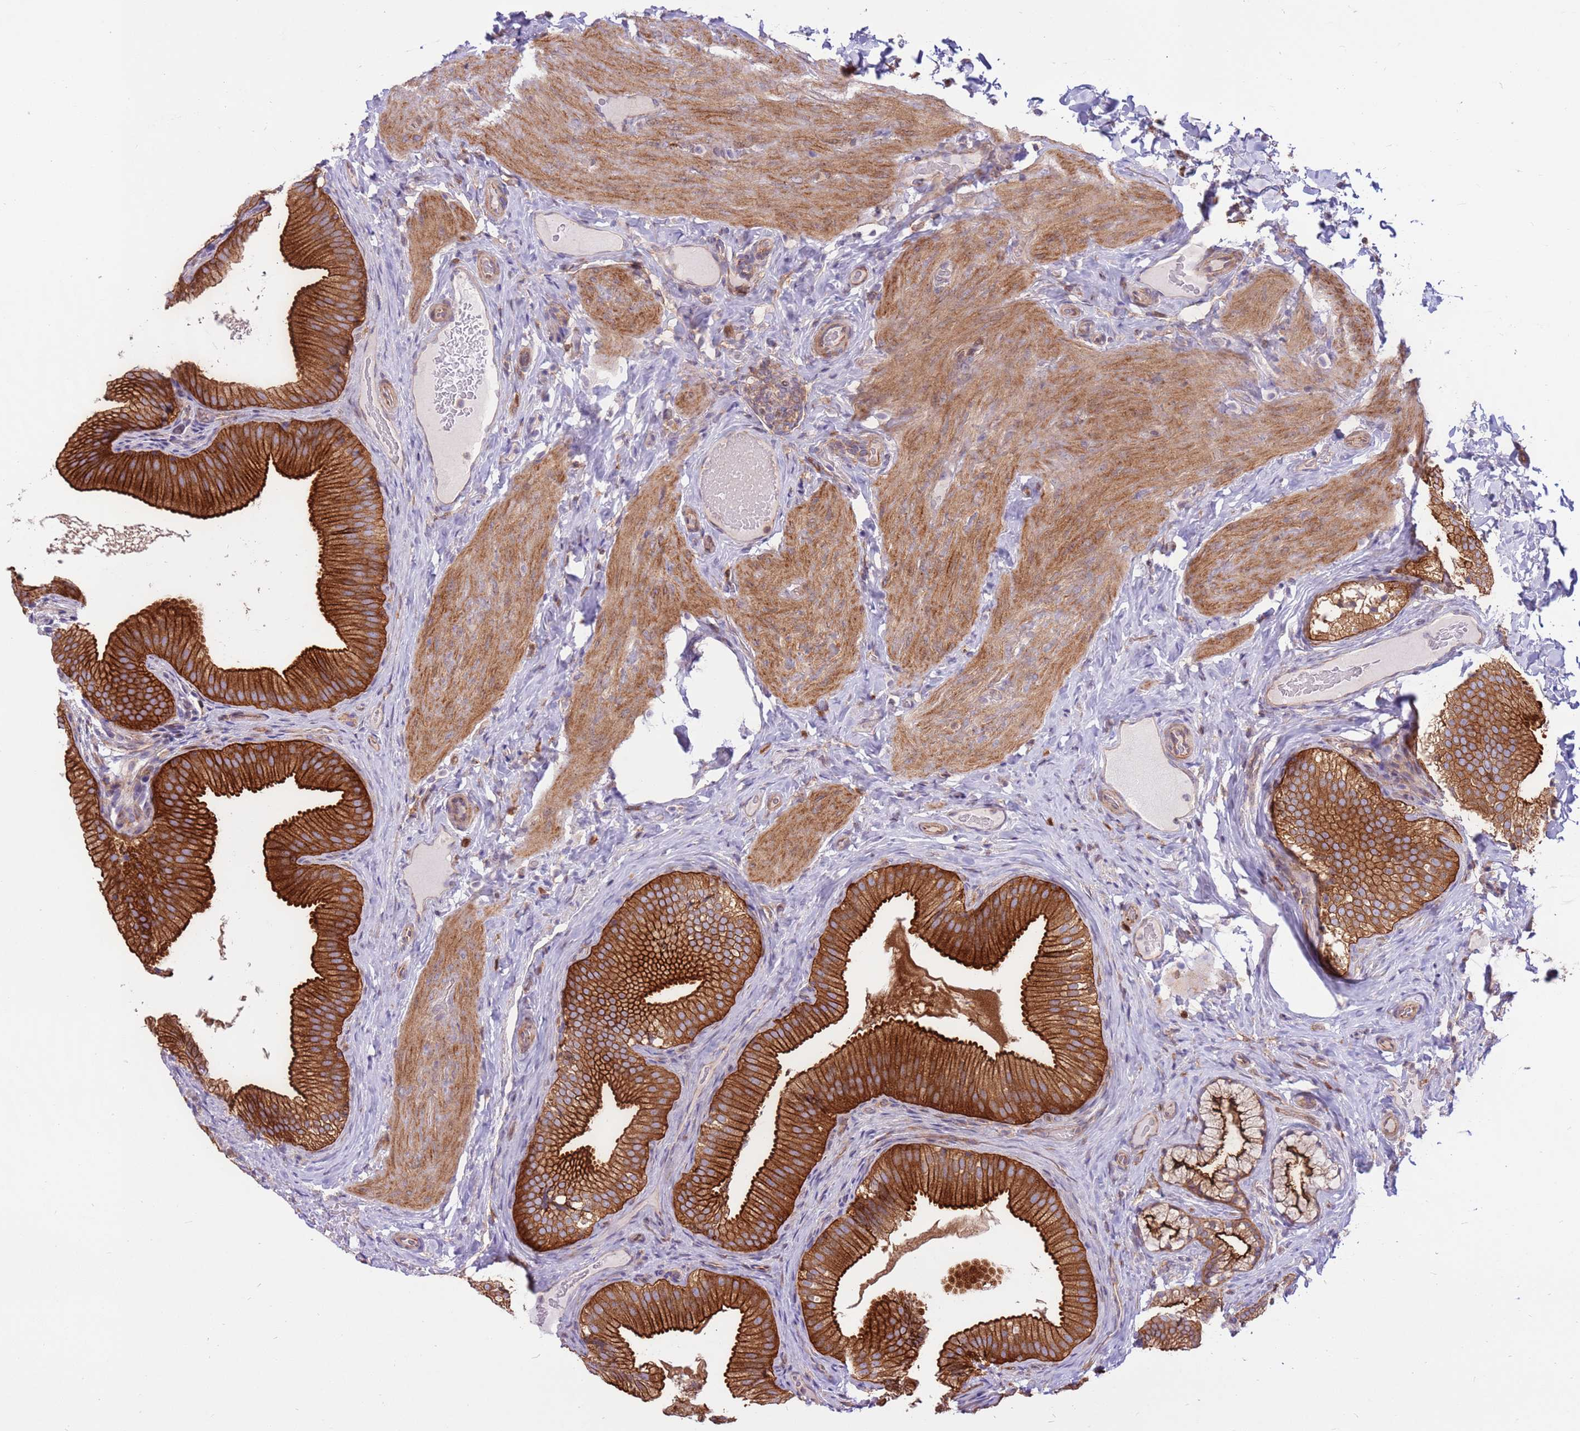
{"staining": {"intensity": "strong", "quantity": ">75%", "location": "cytoplasmic/membranous"}, "tissue": "gallbladder", "cell_type": "Glandular cells", "image_type": "normal", "snomed": [{"axis": "morphology", "description": "Normal tissue, NOS"}, {"axis": "topography", "description": "Gallbladder"}], "caption": "A high amount of strong cytoplasmic/membranous positivity is seen in approximately >75% of glandular cells in unremarkable gallbladder. (IHC, brightfield microscopy, high magnification).", "gene": "DDX19B", "patient": {"sex": "female", "age": 30}}